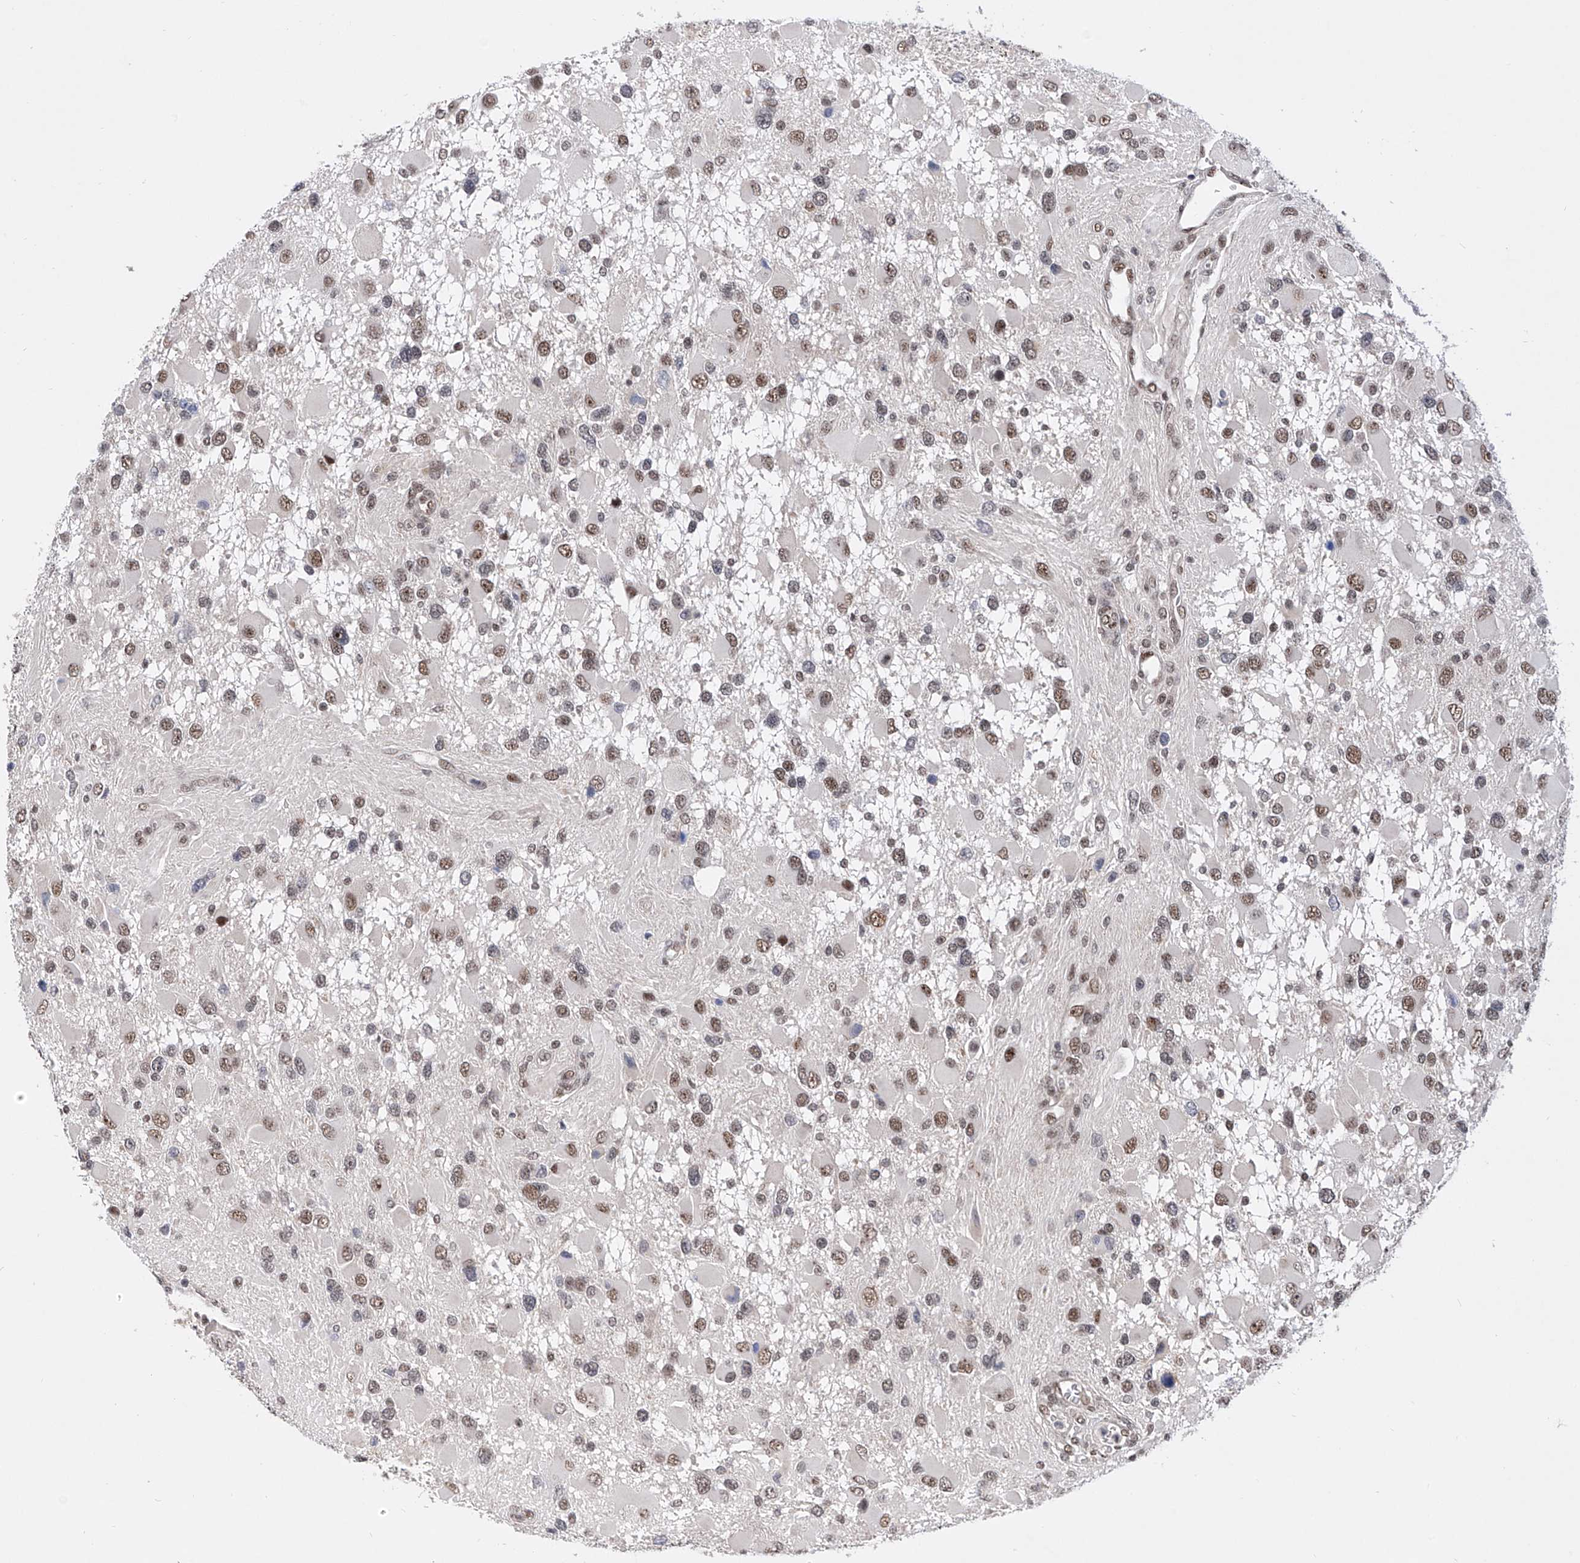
{"staining": {"intensity": "moderate", "quantity": ">75%", "location": "nuclear"}, "tissue": "glioma", "cell_type": "Tumor cells", "image_type": "cancer", "snomed": [{"axis": "morphology", "description": "Glioma, malignant, High grade"}, {"axis": "topography", "description": "Brain"}], "caption": "Human malignant high-grade glioma stained for a protein (brown) displays moderate nuclear positive positivity in approximately >75% of tumor cells.", "gene": "RAD54L", "patient": {"sex": "male", "age": 53}}